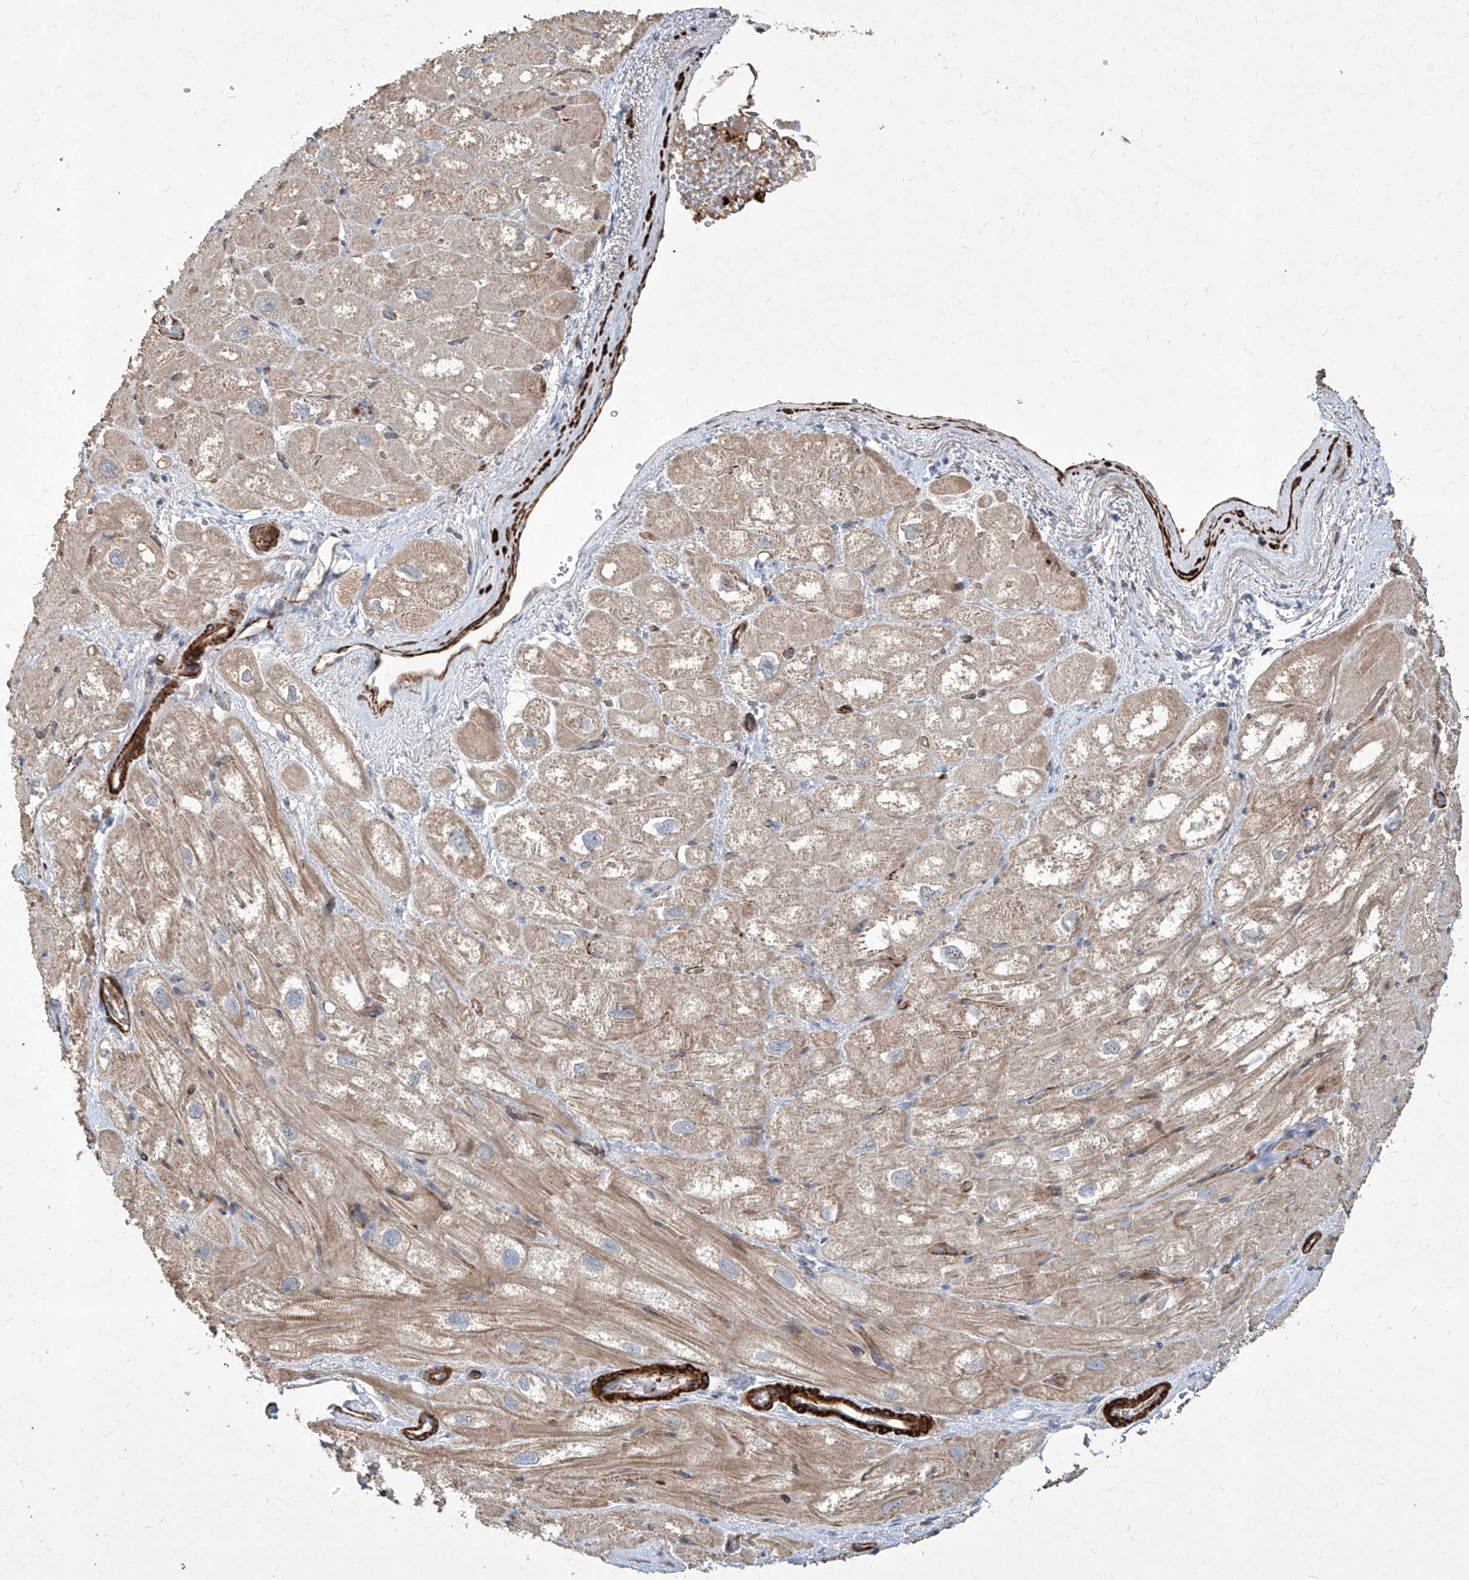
{"staining": {"intensity": "moderate", "quantity": "25%-75%", "location": "cytoplasmic/membranous"}, "tissue": "heart muscle", "cell_type": "Cardiomyocytes", "image_type": "normal", "snomed": [{"axis": "morphology", "description": "Normal tissue, NOS"}, {"axis": "topography", "description": "Heart"}], "caption": "Brown immunohistochemical staining in benign heart muscle exhibits moderate cytoplasmic/membranous expression in about 25%-75% of cardiomyocytes.", "gene": "FAM83B", "patient": {"sex": "male", "age": 50}}